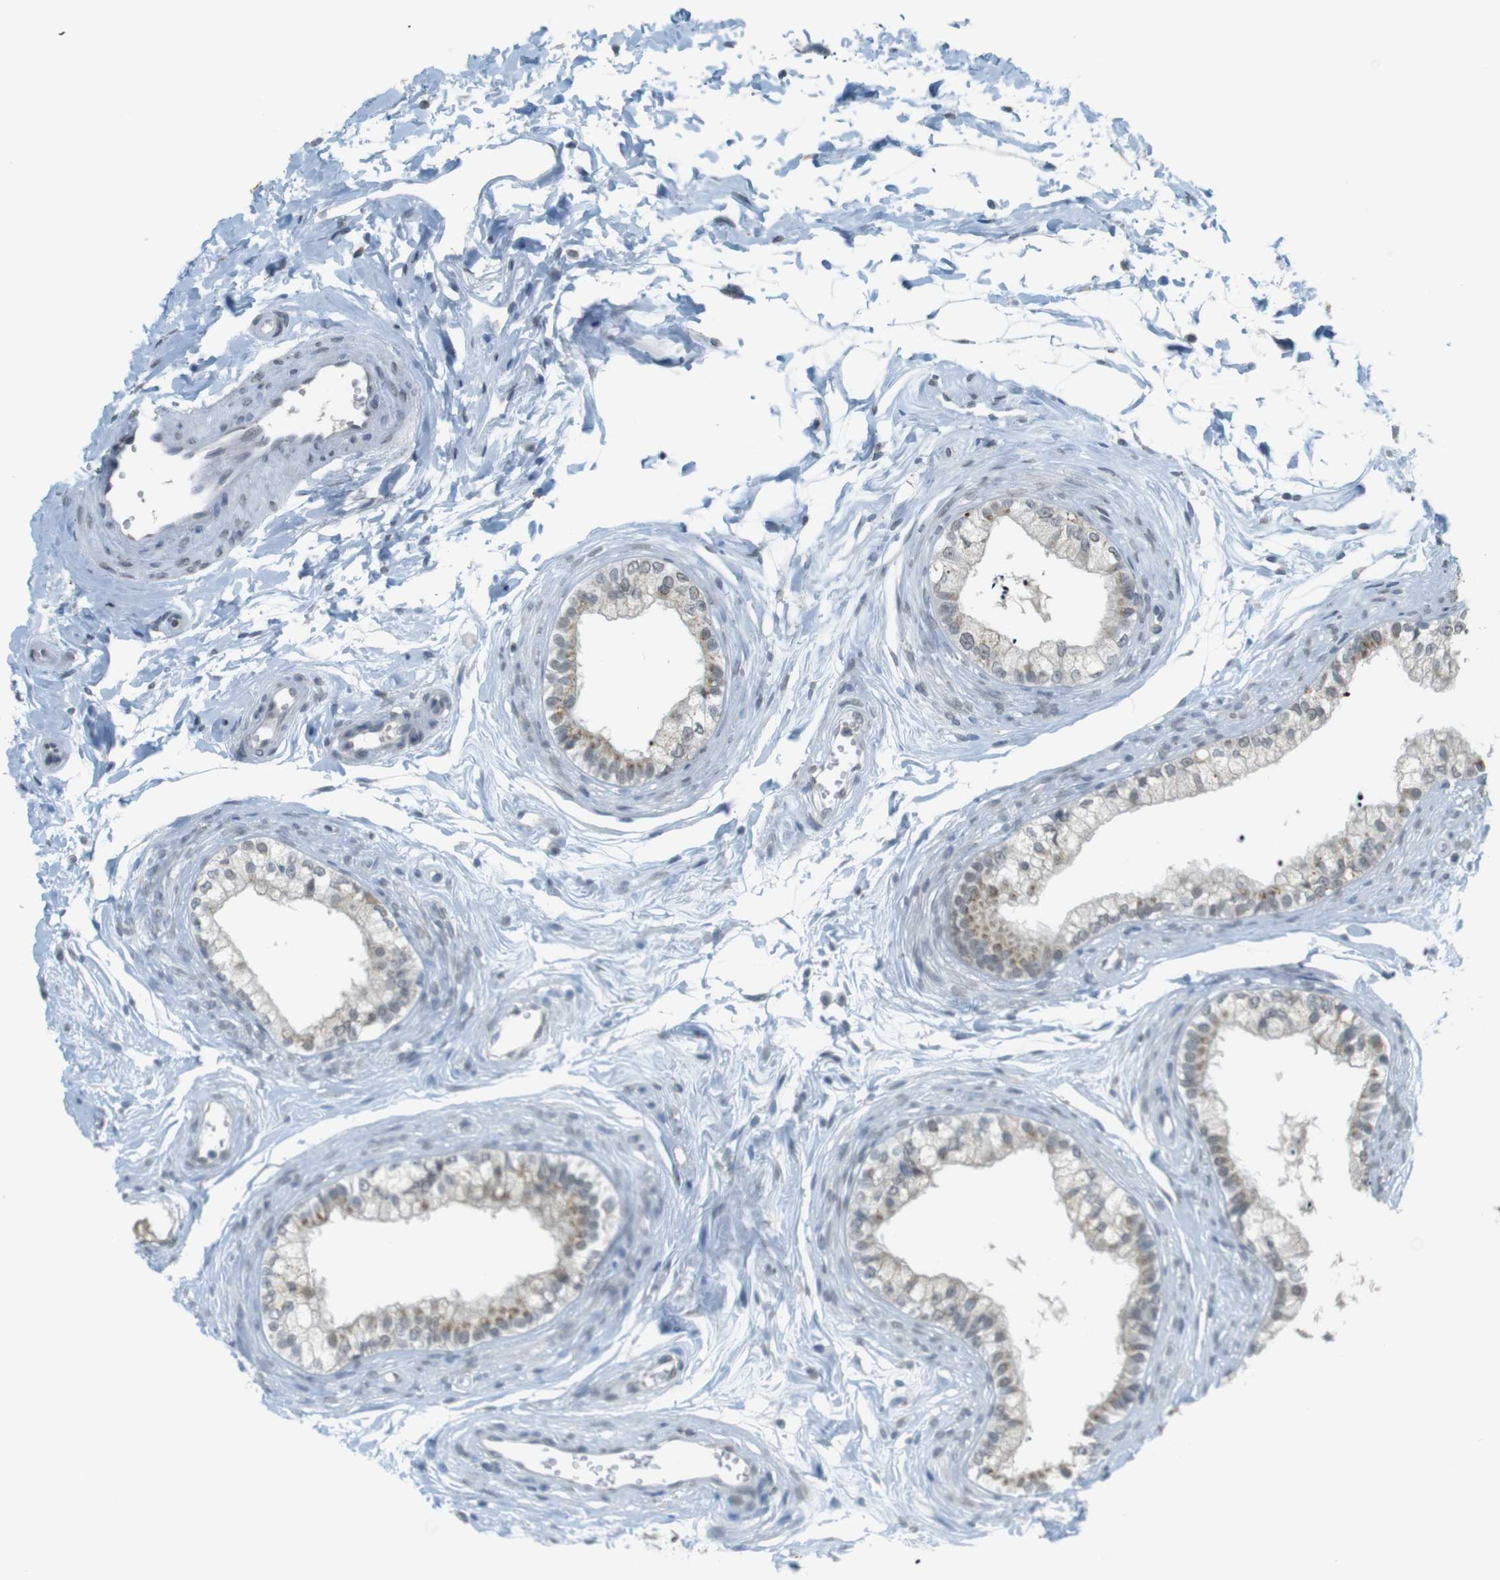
{"staining": {"intensity": "moderate", "quantity": "<25%", "location": "cytoplasmic/membranous,nuclear"}, "tissue": "epididymis", "cell_type": "Glandular cells", "image_type": "normal", "snomed": [{"axis": "morphology", "description": "Normal tissue, NOS"}, {"axis": "topography", "description": "Epididymis"}], "caption": "Immunohistochemical staining of unremarkable epididymis reveals moderate cytoplasmic/membranous,nuclear protein staining in about <25% of glandular cells.", "gene": "FZD10", "patient": {"sex": "male", "age": 56}}